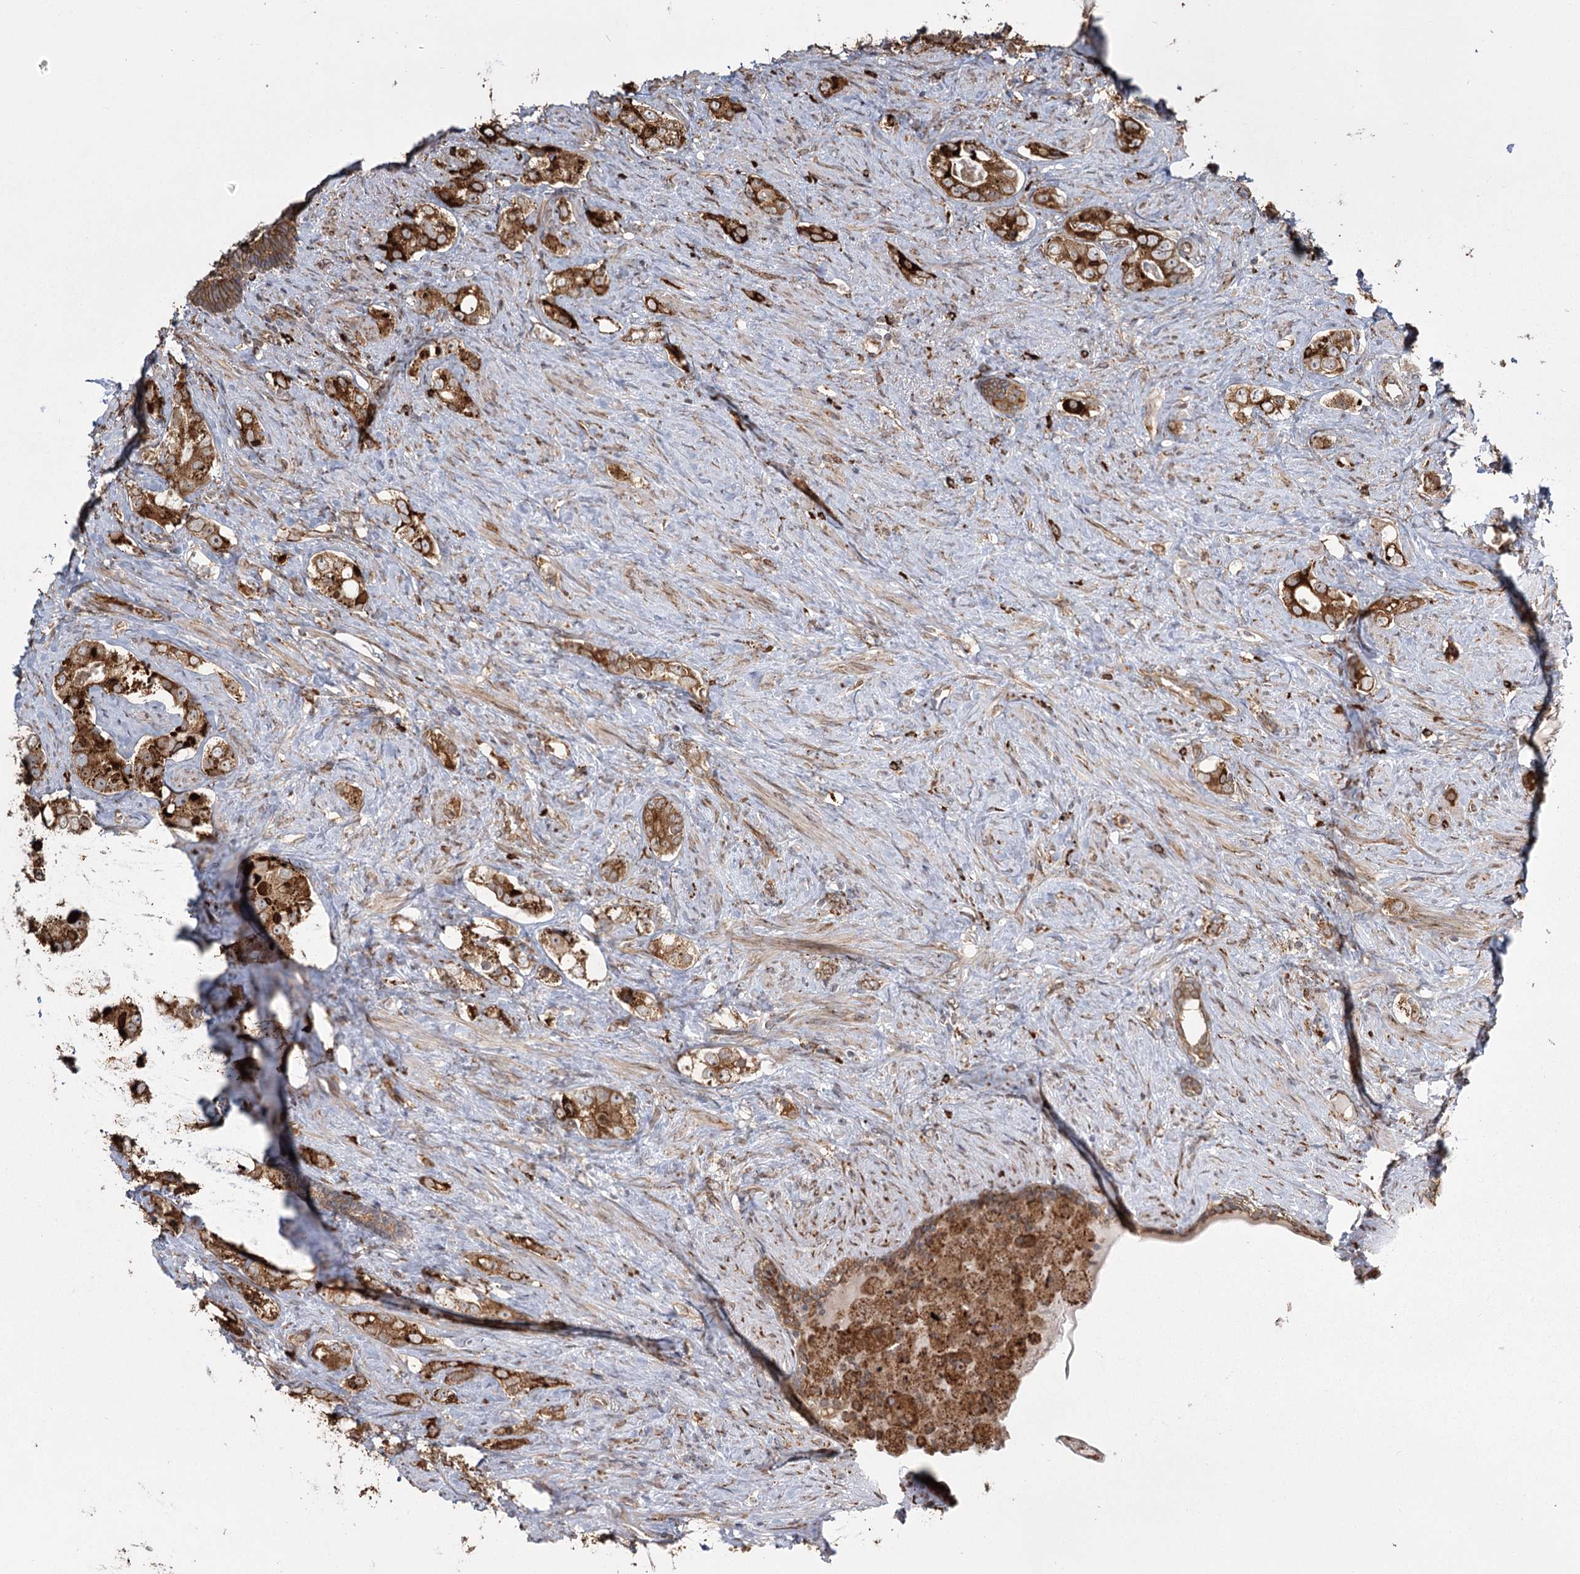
{"staining": {"intensity": "moderate", "quantity": ">75%", "location": "cytoplasmic/membranous"}, "tissue": "prostate cancer", "cell_type": "Tumor cells", "image_type": "cancer", "snomed": [{"axis": "morphology", "description": "Adenocarcinoma, High grade"}, {"axis": "topography", "description": "Prostate"}], "caption": "This is a histology image of immunohistochemistry (IHC) staining of prostate high-grade adenocarcinoma, which shows moderate expression in the cytoplasmic/membranous of tumor cells.", "gene": "FAM13A", "patient": {"sex": "male", "age": 63}}